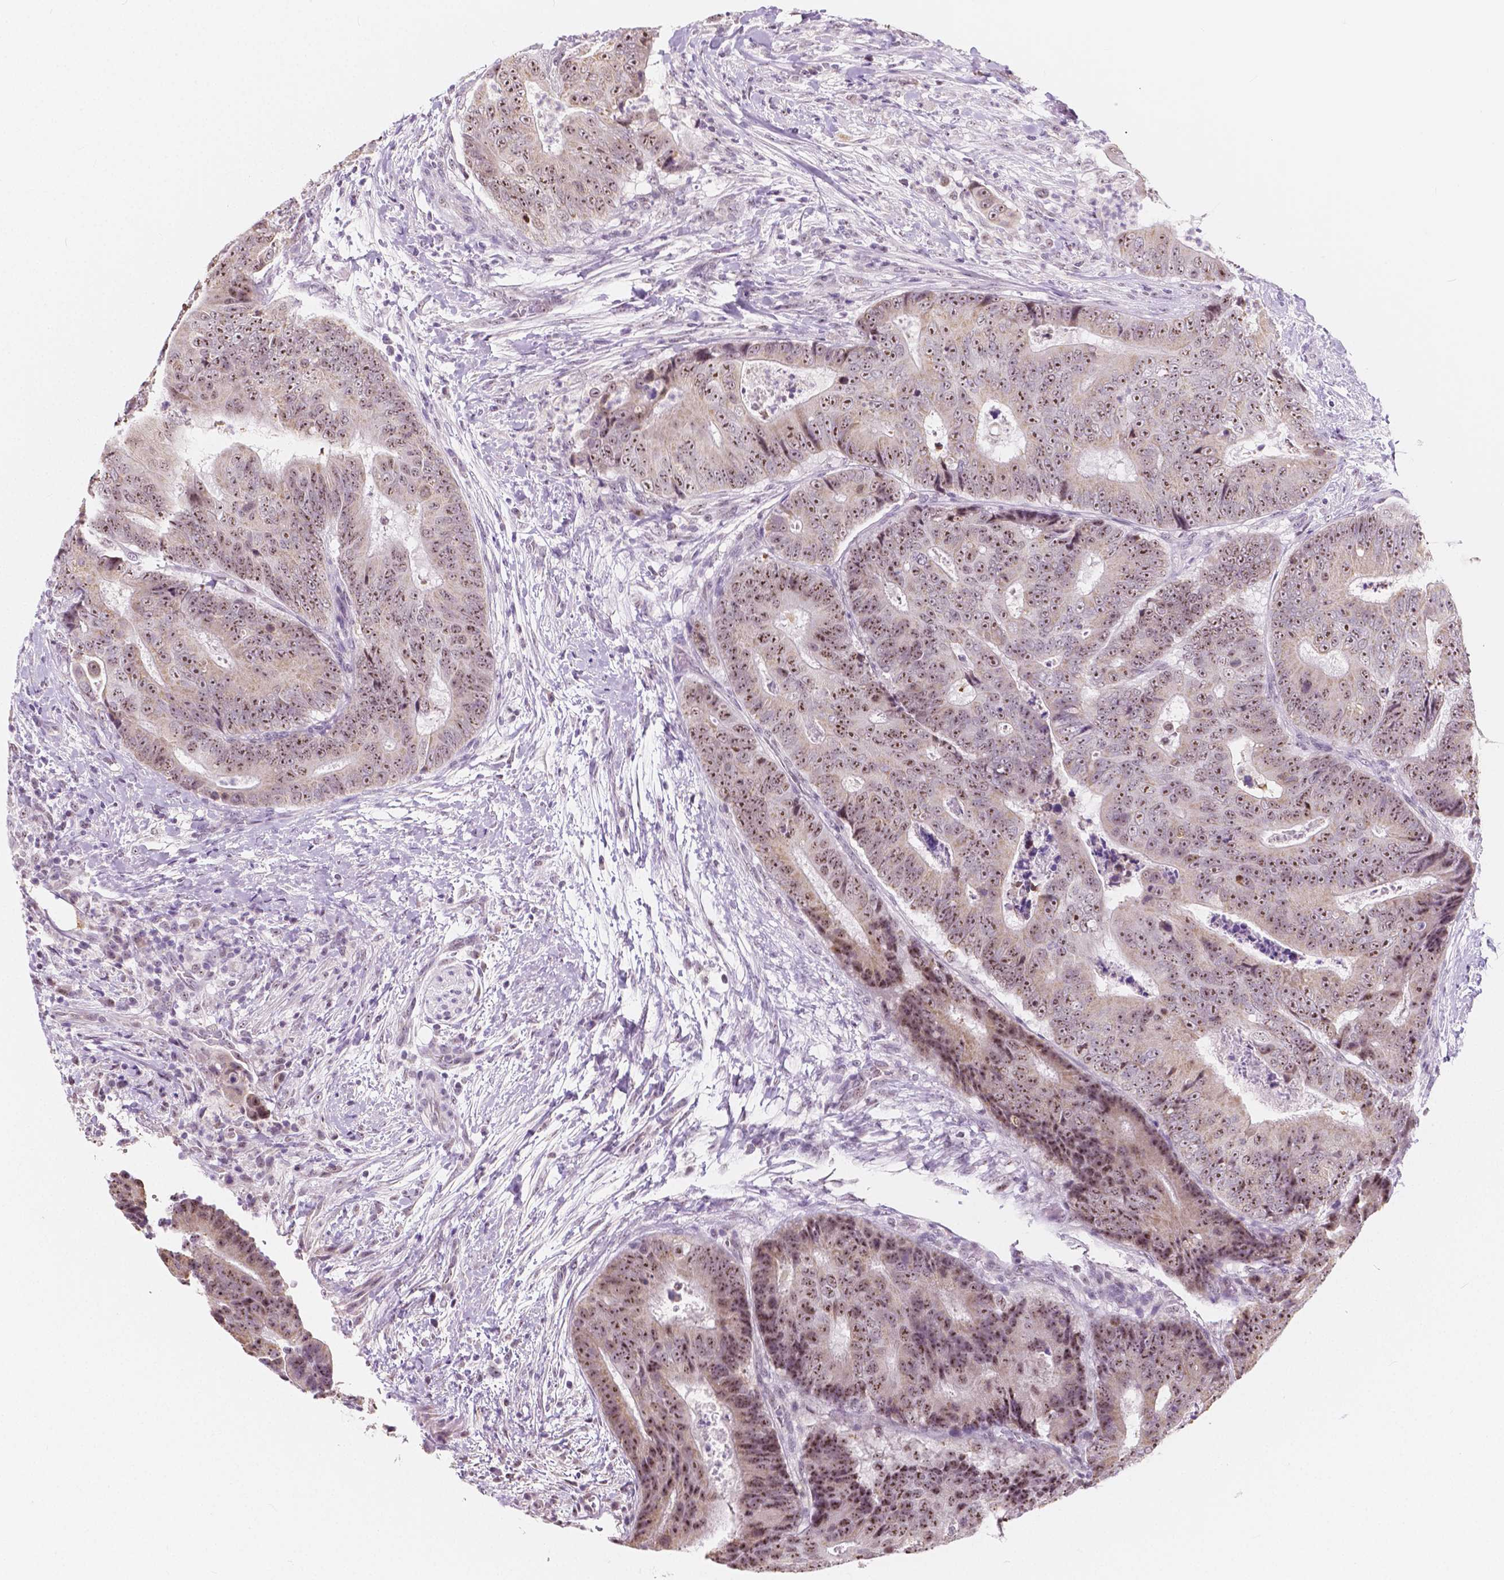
{"staining": {"intensity": "moderate", "quantity": ">75%", "location": "nuclear"}, "tissue": "colorectal cancer", "cell_type": "Tumor cells", "image_type": "cancer", "snomed": [{"axis": "morphology", "description": "Adenocarcinoma, NOS"}, {"axis": "topography", "description": "Colon"}], "caption": "IHC of human colorectal cancer reveals medium levels of moderate nuclear positivity in approximately >75% of tumor cells. (brown staining indicates protein expression, while blue staining denotes nuclei).", "gene": "NOLC1", "patient": {"sex": "female", "age": 48}}